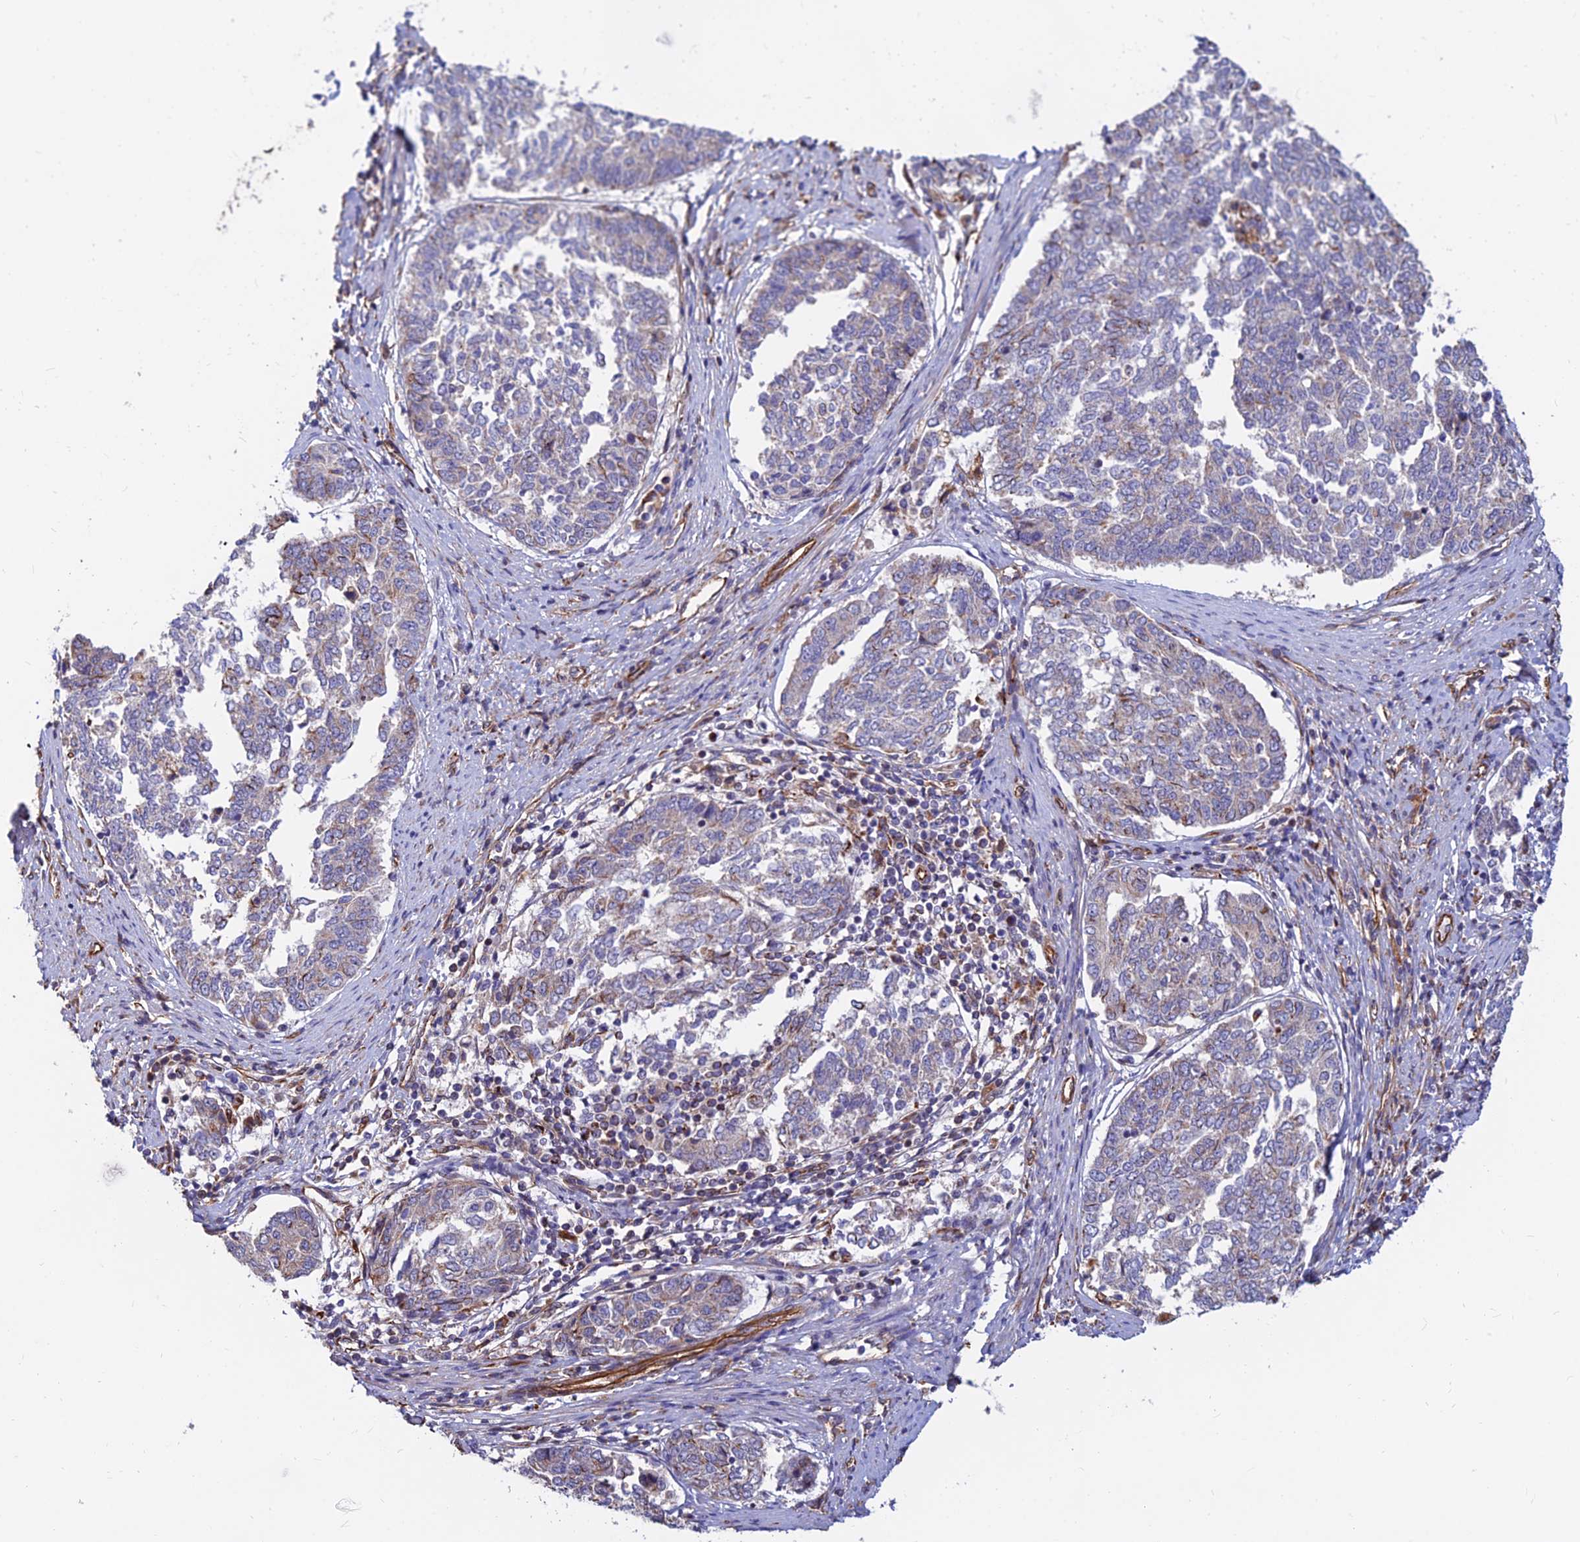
{"staining": {"intensity": "weak", "quantity": "<25%", "location": "cytoplasmic/membranous"}, "tissue": "endometrial cancer", "cell_type": "Tumor cells", "image_type": "cancer", "snomed": [{"axis": "morphology", "description": "Adenocarcinoma, NOS"}, {"axis": "topography", "description": "Endometrium"}], "caption": "The histopathology image exhibits no significant staining in tumor cells of endometrial cancer (adenocarcinoma).", "gene": "CDK18", "patient": {"sex": "female", "age": 80}}